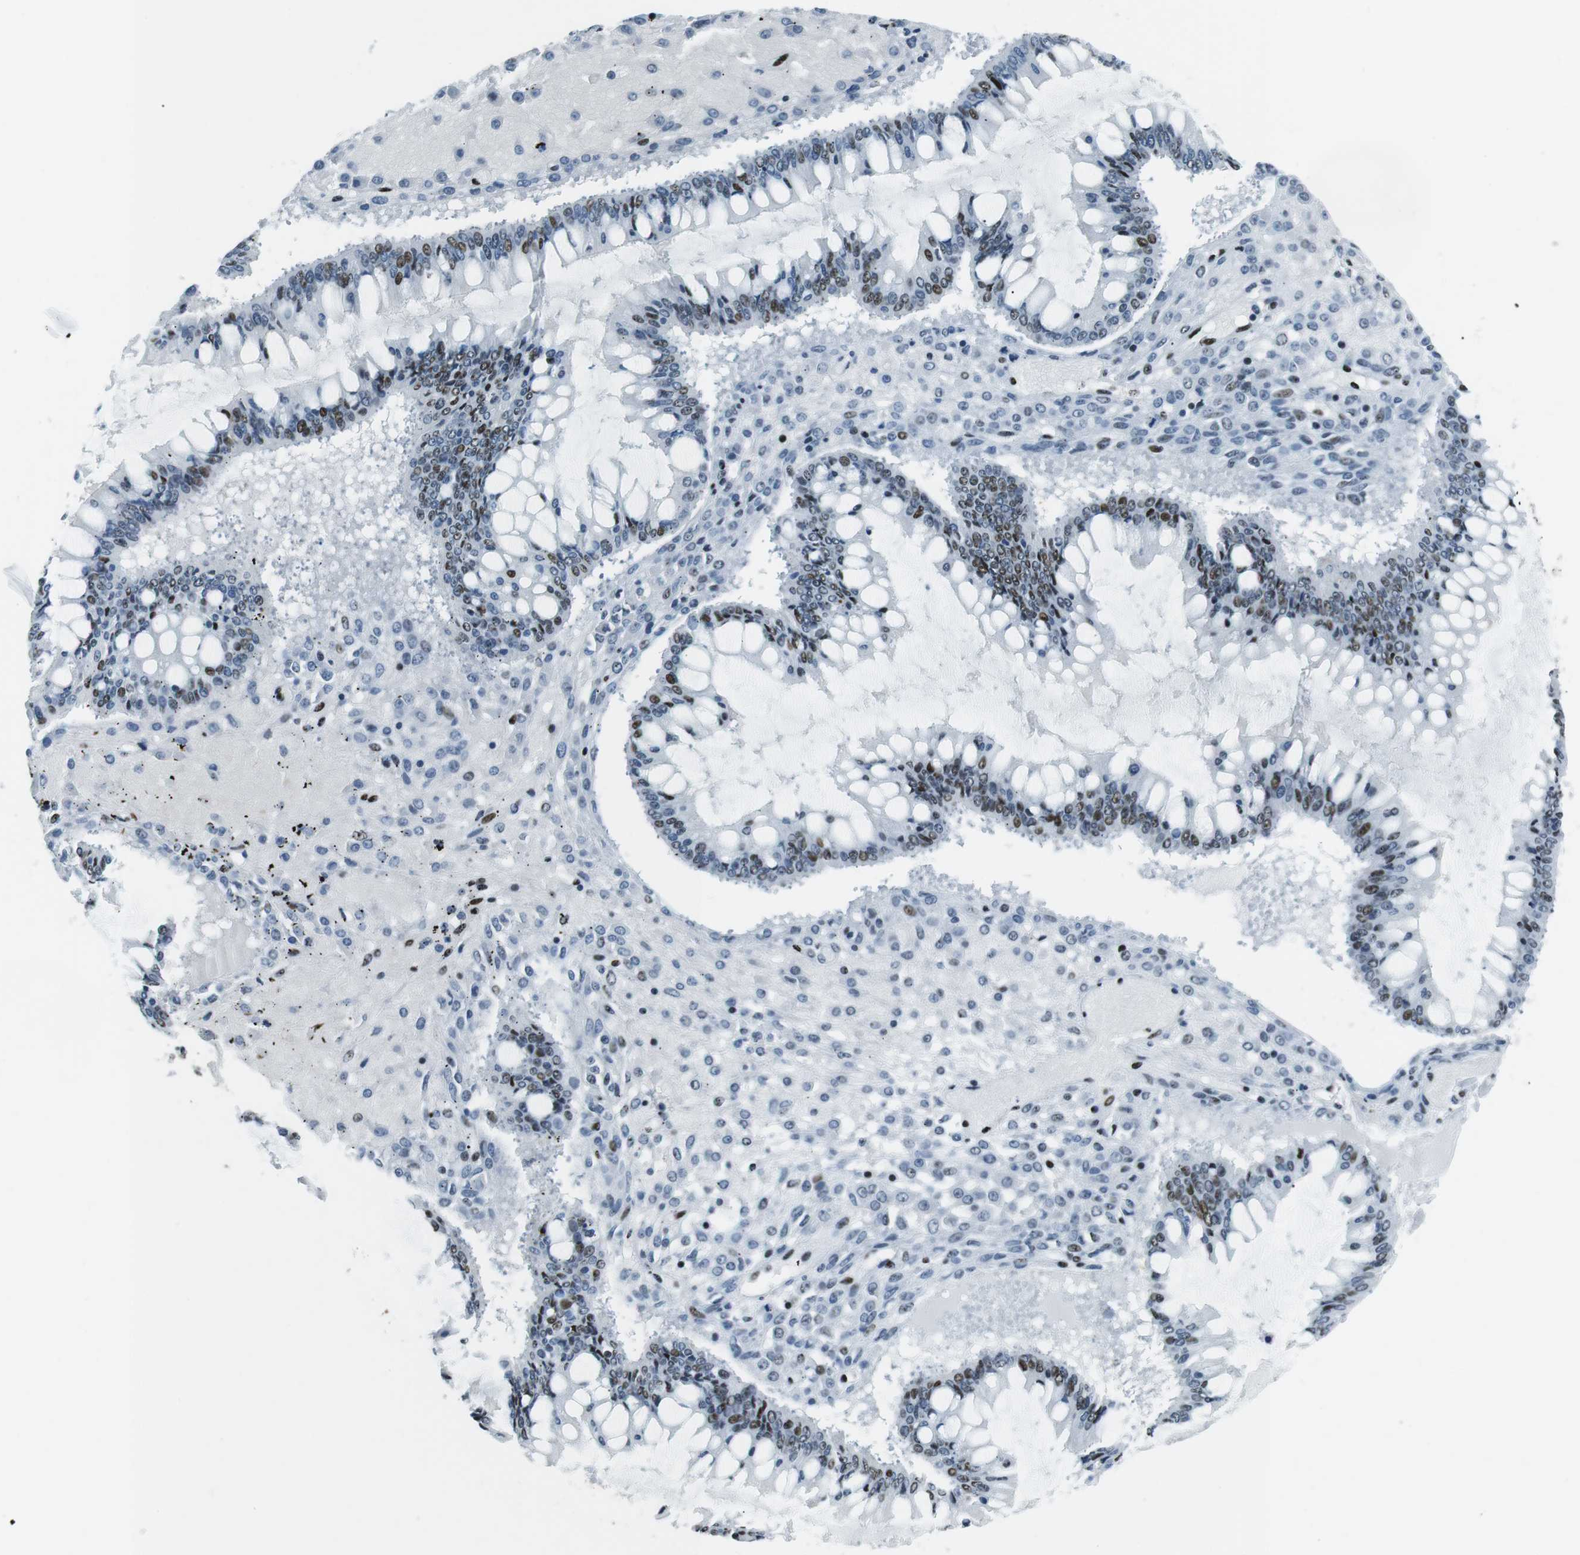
{"staining": {"intensity": "moderate", "quantity": "25%-75%", "location": "nuclear"}, "tissue": "ovarian cancer", "cell_type": "Tumor cells", "image_type": "cancer", "snomed": [{"axis": "morphology", "description": "Cystadenocarcinoma, mucinous, NOS"}, {"axis": "topography", "description": "Ovary"}], "caption": "A brown stain shows moderate nuclear positivity of a protein in human mucinous cystadenocarcinoma (ovarian) tumor cells. (DAB = brown stain, brightfield microscopy at high magnification).", "gene": "PML", "patient": {"sex": "female", "age": 73}}